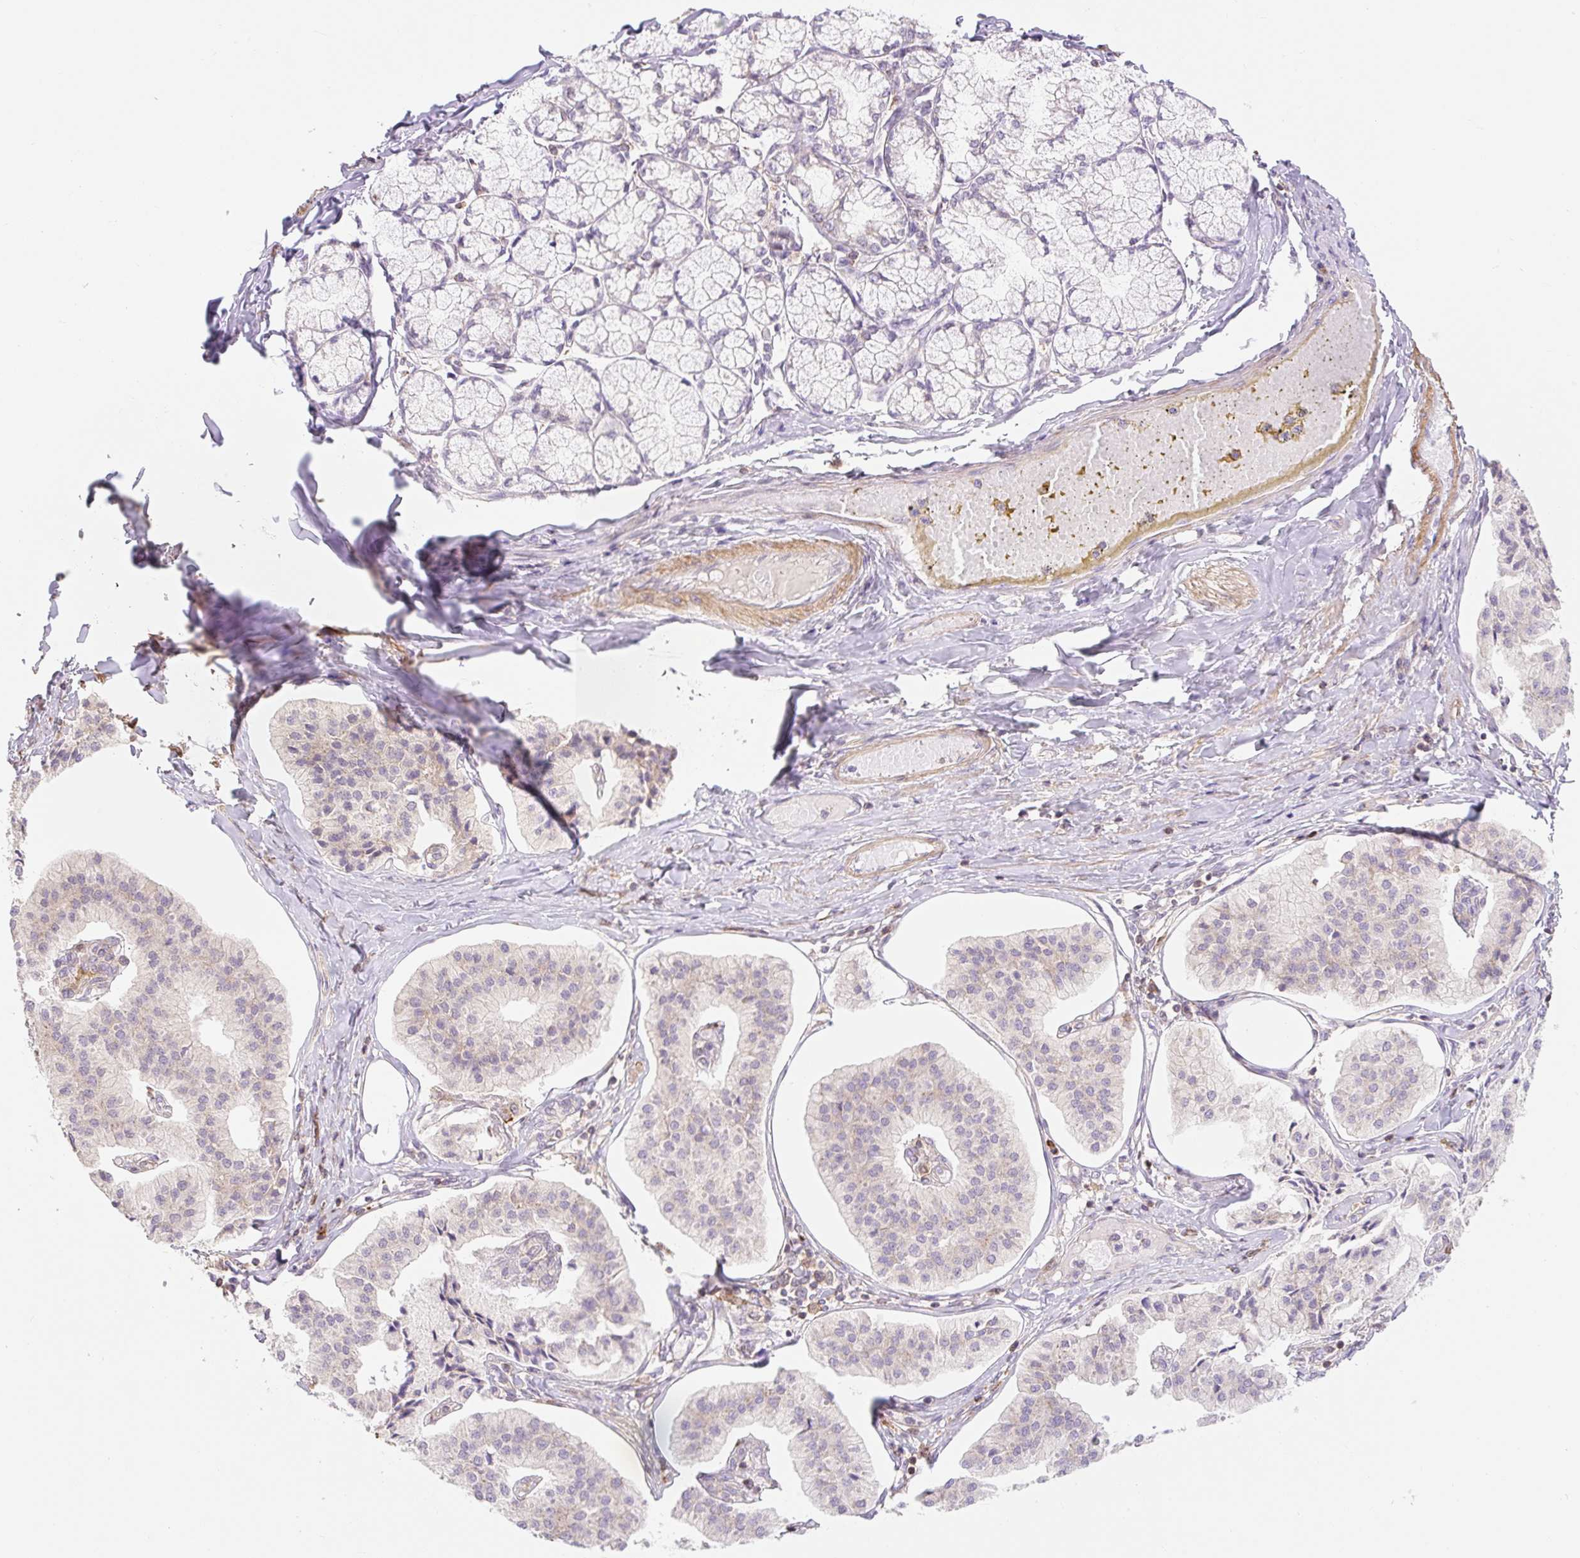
{"staining": {"intensity": "negative", "quantity": "none", "location": "none"}, "tissue": "pancreatic cancer", "cell_type": "Tumor cells", "image_type": "cancer", "snomed": [{"axis": "morphology", "description": "Adenocarcinoma, NOS"}, {"axis": "topography", "description": "Pancreas"}], "caption": "IHC histopathology image of neoplastic tissue: pancreatic adenocarcinoma stained with DAB (3,3'-diaminobenzidine) shows no significant protein staining in tumor cells.", "gene": "EMC10", "patient": {"sex": "female", "age": 50}}